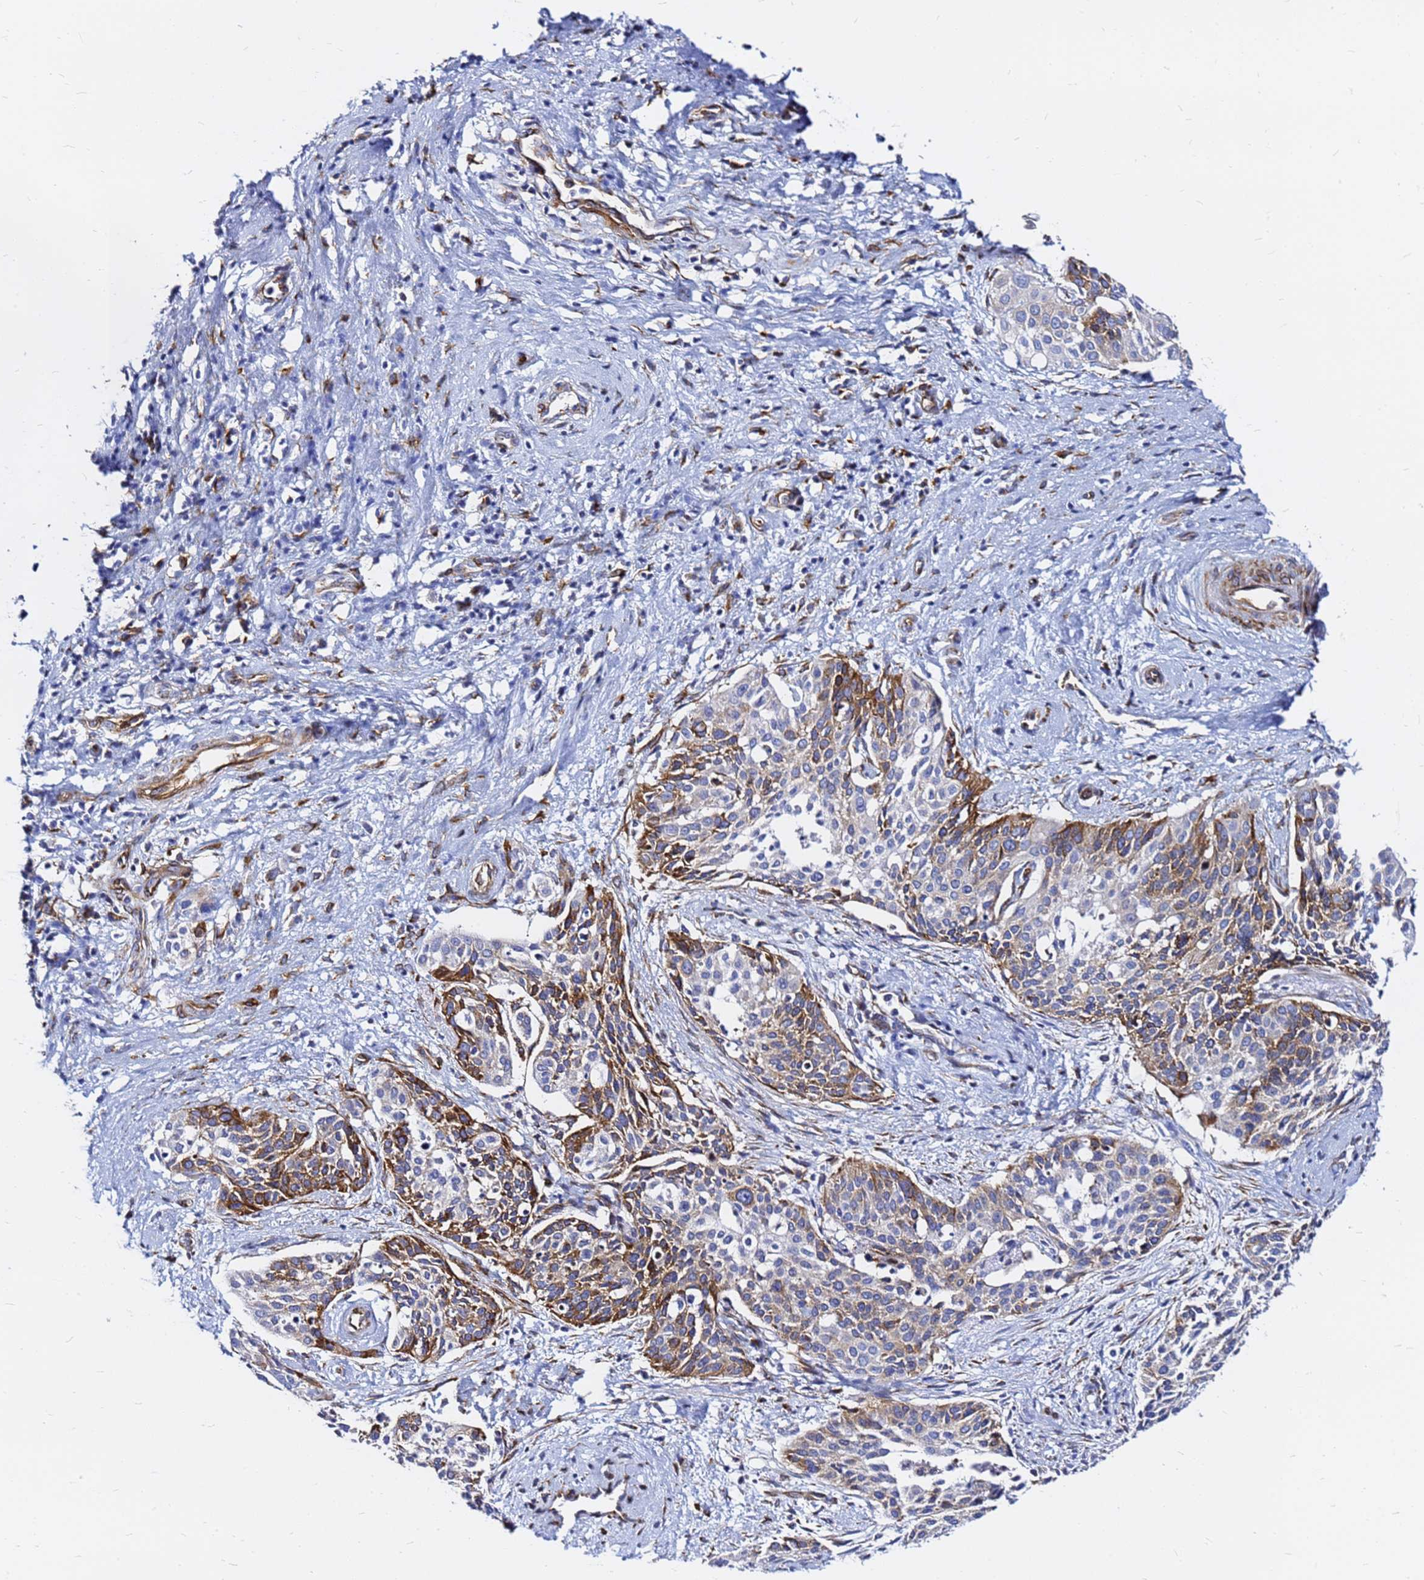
{"staining": {"intensity": "moderate", "quantity": "25%-75%", "location": "cytoplasmic/membranous"}, "tissue": "cervical cancer", "cell_type": "Tumor cells", "image_type": "cancer", "snomed": [{"axis": "morphology", "description": "Squamous cell carcinoma, NOS"}, {"axis": "topography", "description": "Cervix"}], "caption": "Immunohistochemistry micrograph of neoplastic tissue: human cervical cancer (squamous cell carcinoma) stained using immunohistochemistry (IHC) demonstrates medium levels of moderate protein expression localized specifically in the cytoplasmic/membranous of tumor cells, appearing as a cytoplasmic/membranous brown color.", "gene": "TUBA8", "patient": {"sex": "female", "age": 44}}